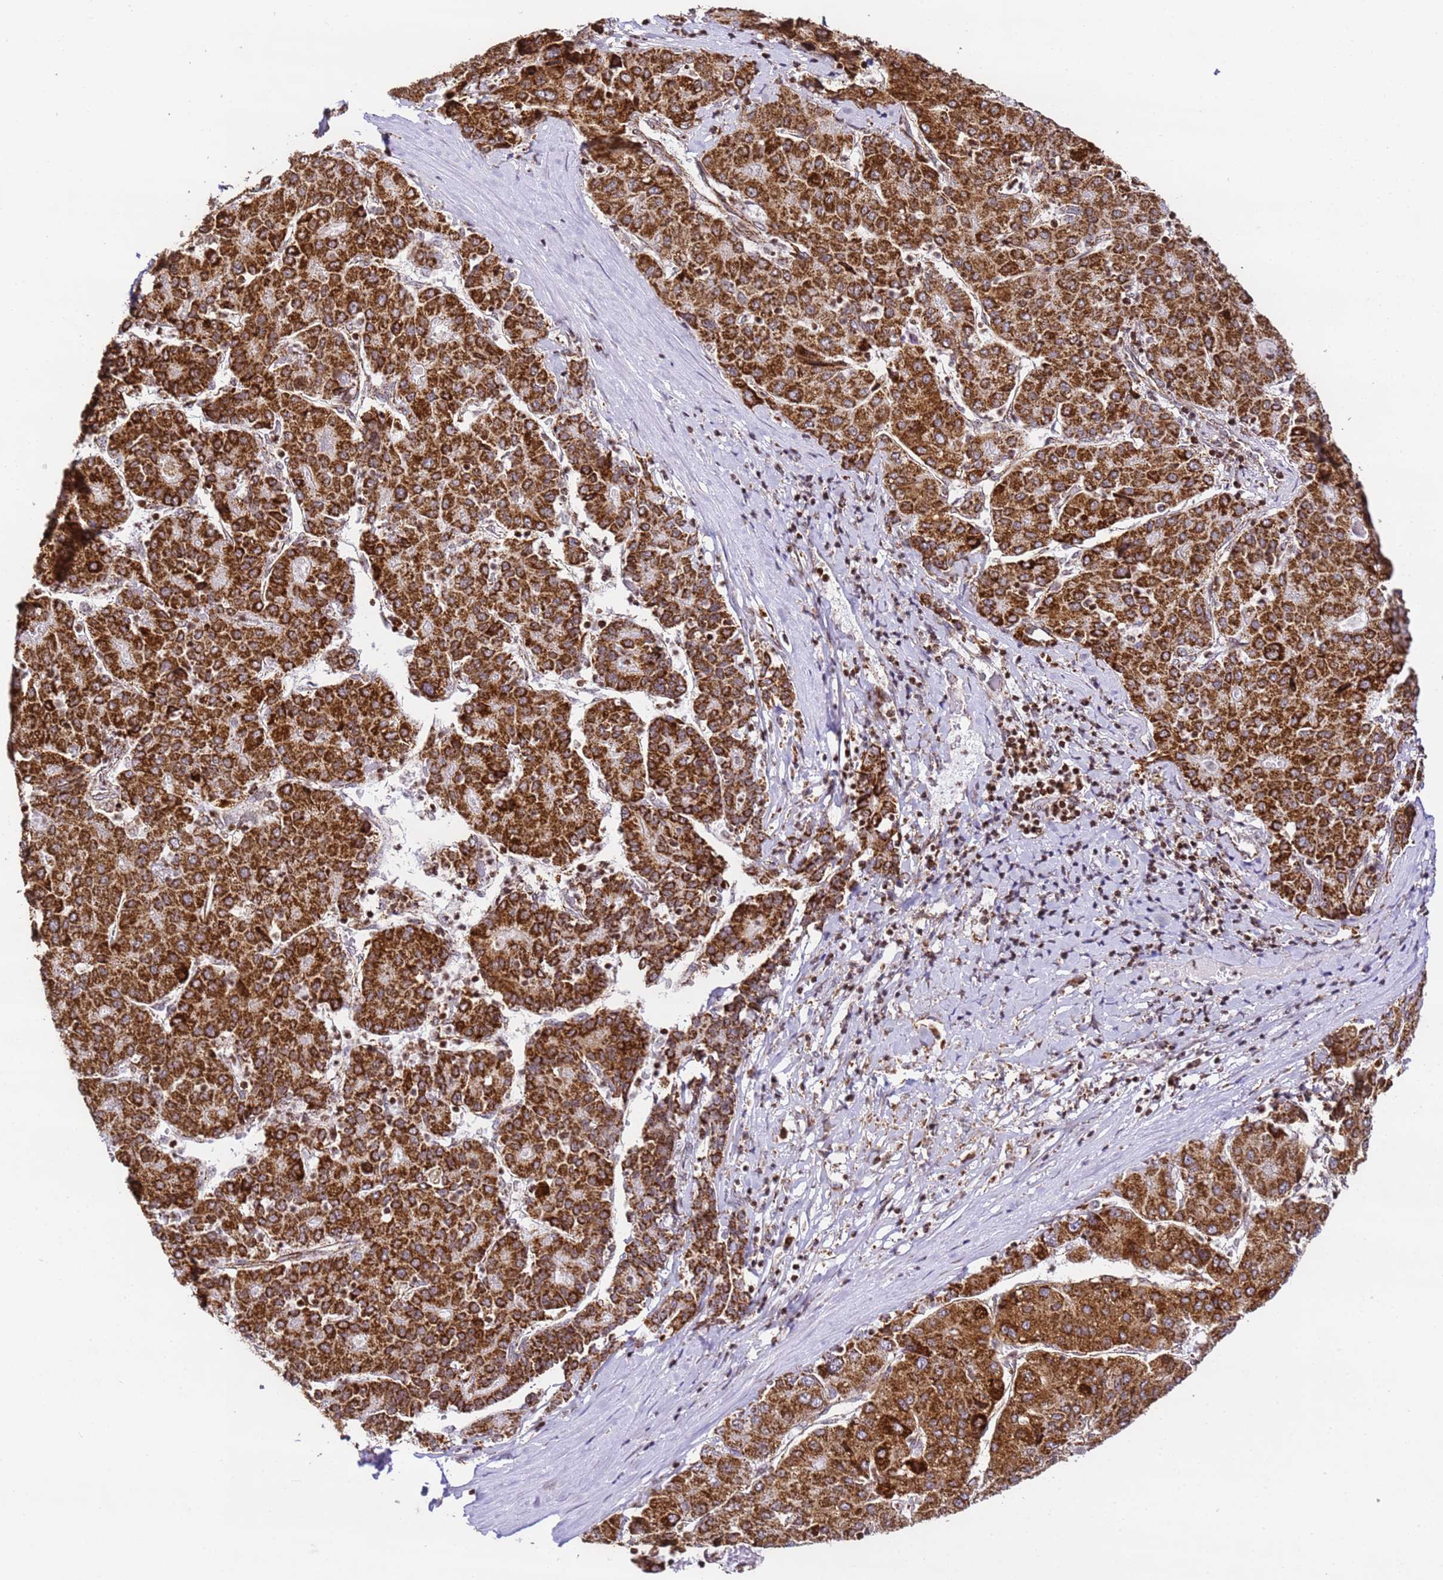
{"staining": {"intensity": "strong", "quantity": ">75%", "location": "cytoplasmic/membranous"}, "tissue": "liver cancer", "cell_type": "Tumor cells", "image_type": "cancer", "snomed": [{"axis": "morphology", "description": "Carcinoma, Hepatocellular, NOS"}, {"axis": "topography", "description": "Liver"}], "caption": "Liver hepatocellular carcinoma tissue displays strong cytoplasmic/membranous expression in approximately >75% of tumor cells", "gene": "HSPE1", "patient": {"sex": "male", "age": 65}}